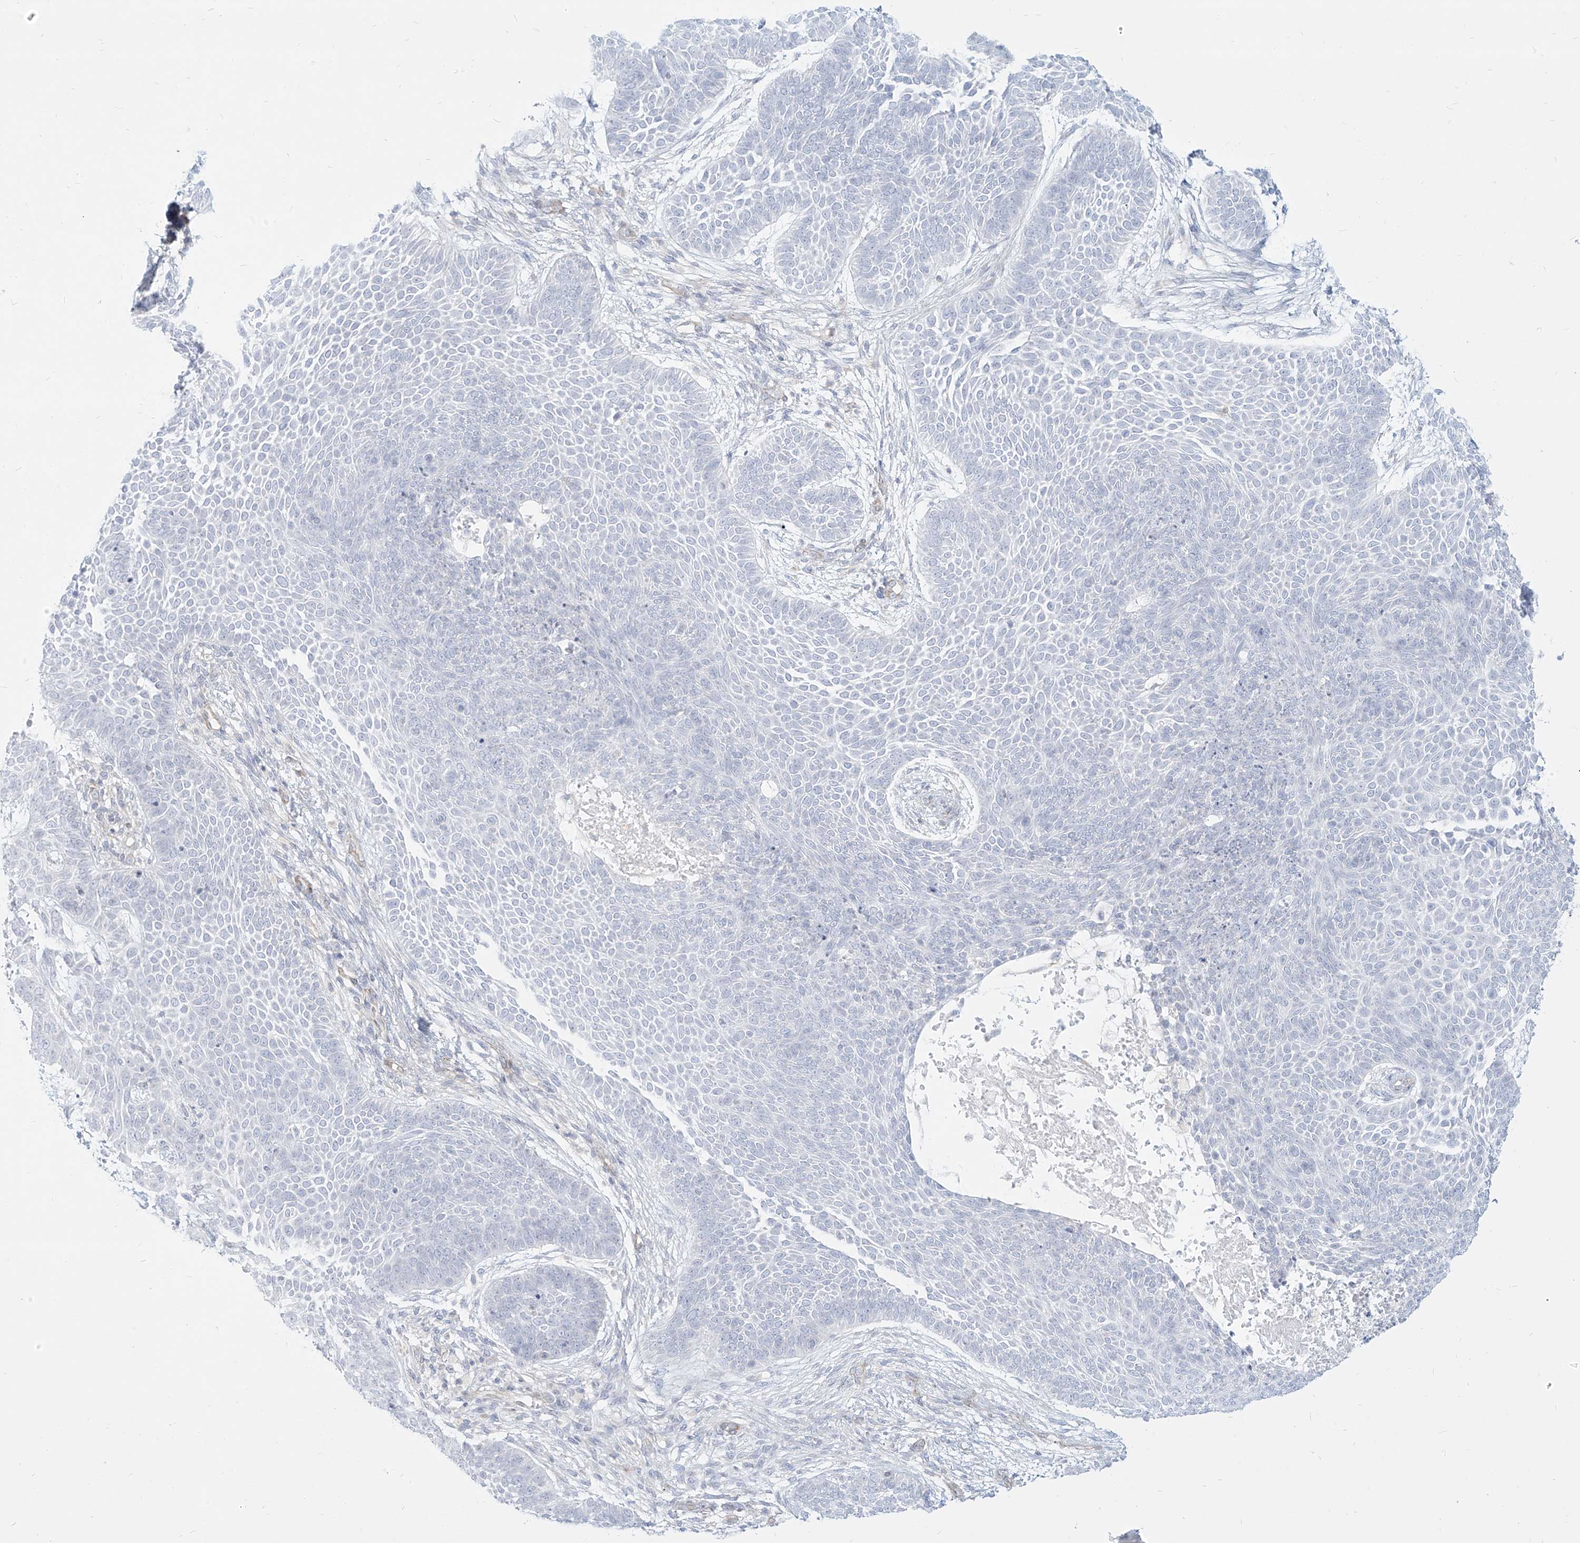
{"staining": {"intensity": "negative", "quantity": "none", "location": "none"}, "tissue": "skin cancer", "cell_type": "Tumor cells", "image_type": "cancer", "snomed": [{"axis": "morphology", "description": "Basal cell carcinoma"}, {"axis": "topography", "description": "Skin"}], "caption": "Basal cell carcinoma (skin) was stained to show a protein in brown. There is no significant staining in tumor cells. (Stains: DAB (3,3'-diaminobenzidine) immunohistochemistry with hematoxylin counter stain, Microscopy: brightfield microscopy at high magnification).", "gene": "ITPKB", "patient": {"sex": "male", "age": 85}}